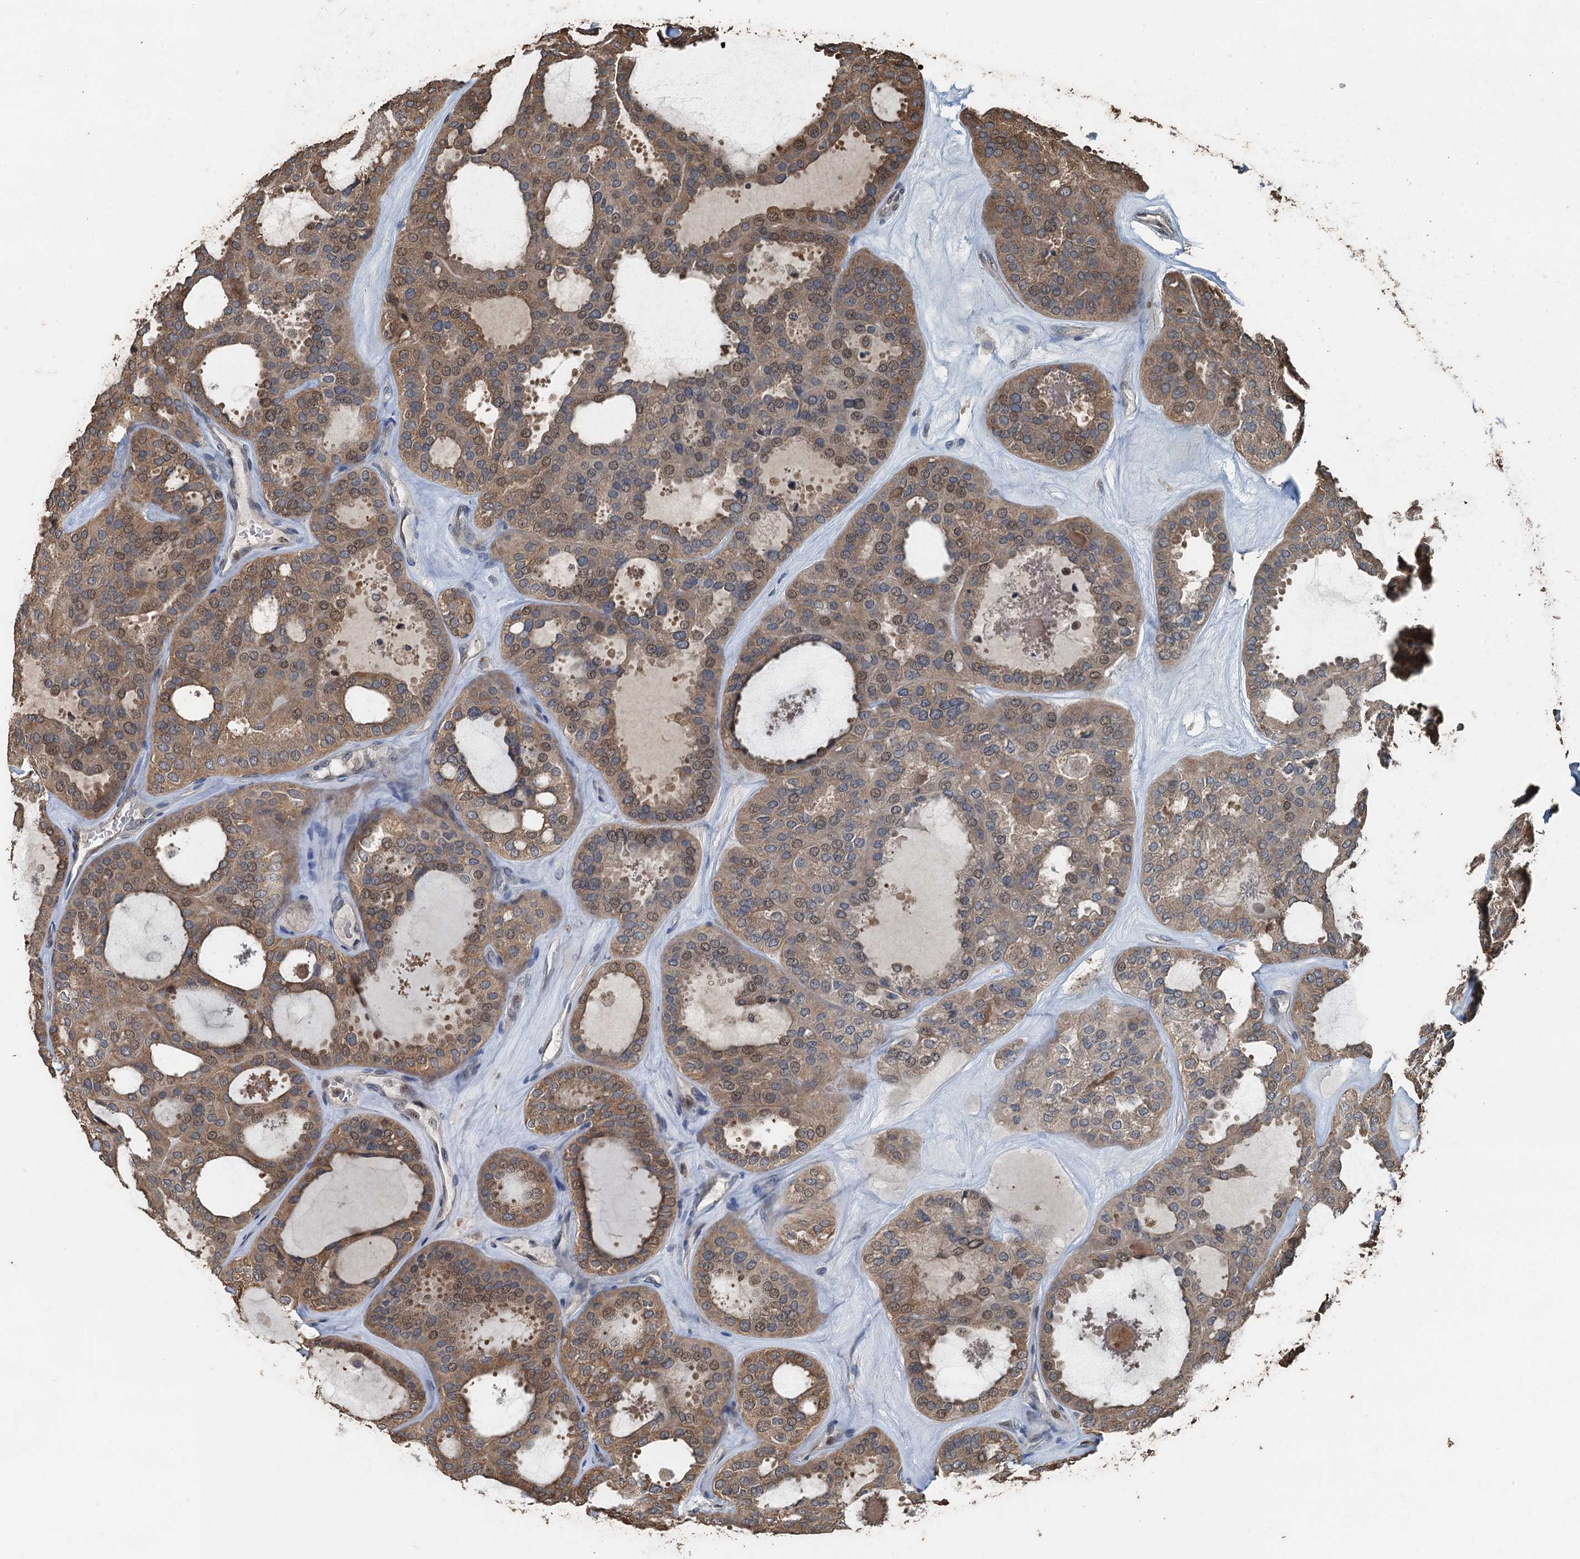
{"staining": {"intensity": "weak", "quantity": "25%-75%", "location": "cytoplasmic/membranous,nuclear"}, "tissue": "thyroid cancer", "cell_type": "Tumor cells", "image_type": "cancer", "snomed": [{"axis": "morphology", "description": "Follicular adenoma carcinoma, NOS"}, {"axis": "topography", "description": "Thyroid gland"}], "caption": "Brown immunohistochemical staining in thyroid cancer (follicular adenoma carcinoma) displays weak cytoplasmic/membranous and nuclear staining in approximately 25%-75% of tumor cells.", "gene": "PIGN", "patient": {"sex": "male", "age": 75}}